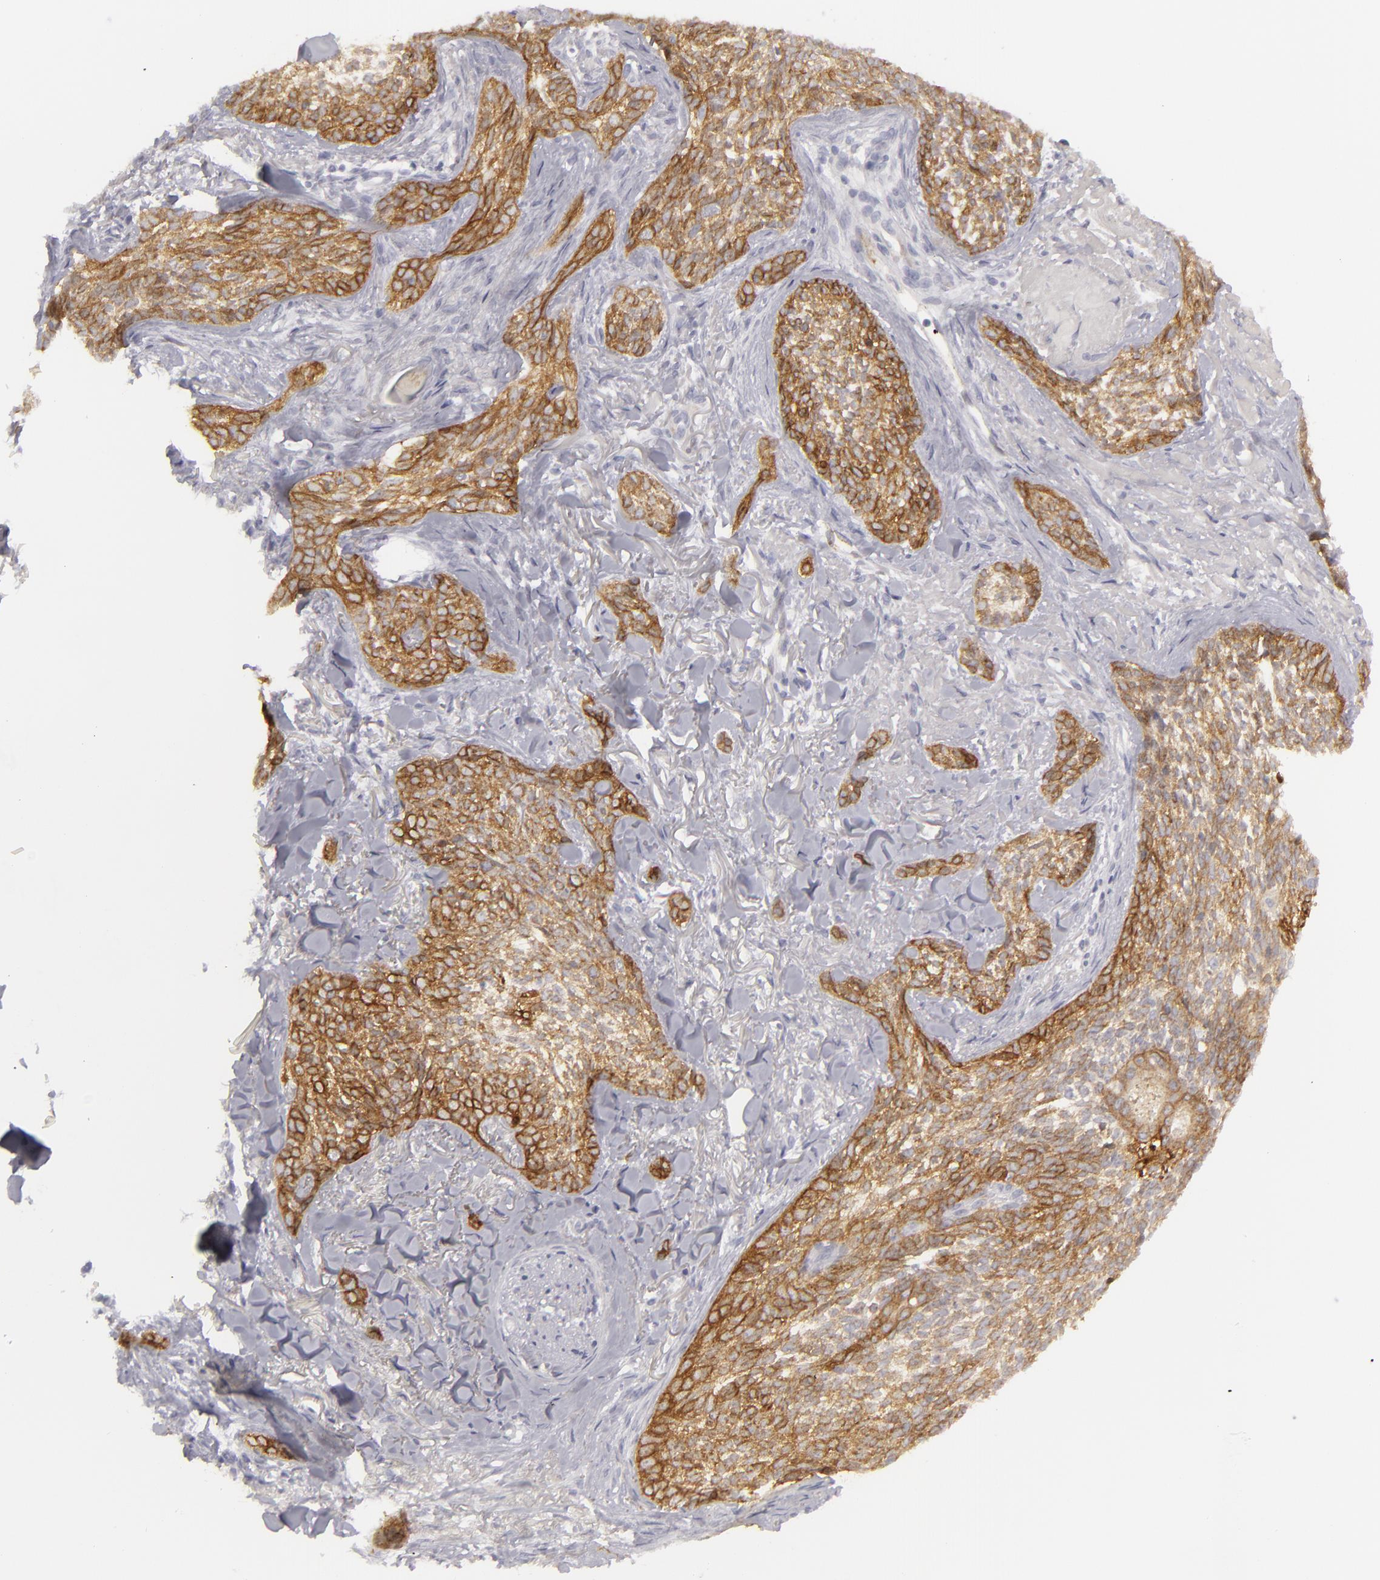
{"staining": {"intensity": "moderate", "quantity": ">75%", "location": "cytoplasmic/membranous"}, "tissue": "skin cancer", "cell_type": "Tumor cells", "image_type": "cancer", "snomed": [{"axis": "morphology", "description": "Basal cell carcinoma"}, {"axis": "topography", "description": "Skin"}], "caption": "A micrograph showing moderate cytoplasmic/membranous positivity in approximately >75% of tumor cells in basal cell carcinoma (skin), as visualized by brown immunohistochemical staining.", "gene": "JUP", "patient": {"sex": "female", "age": 81}}